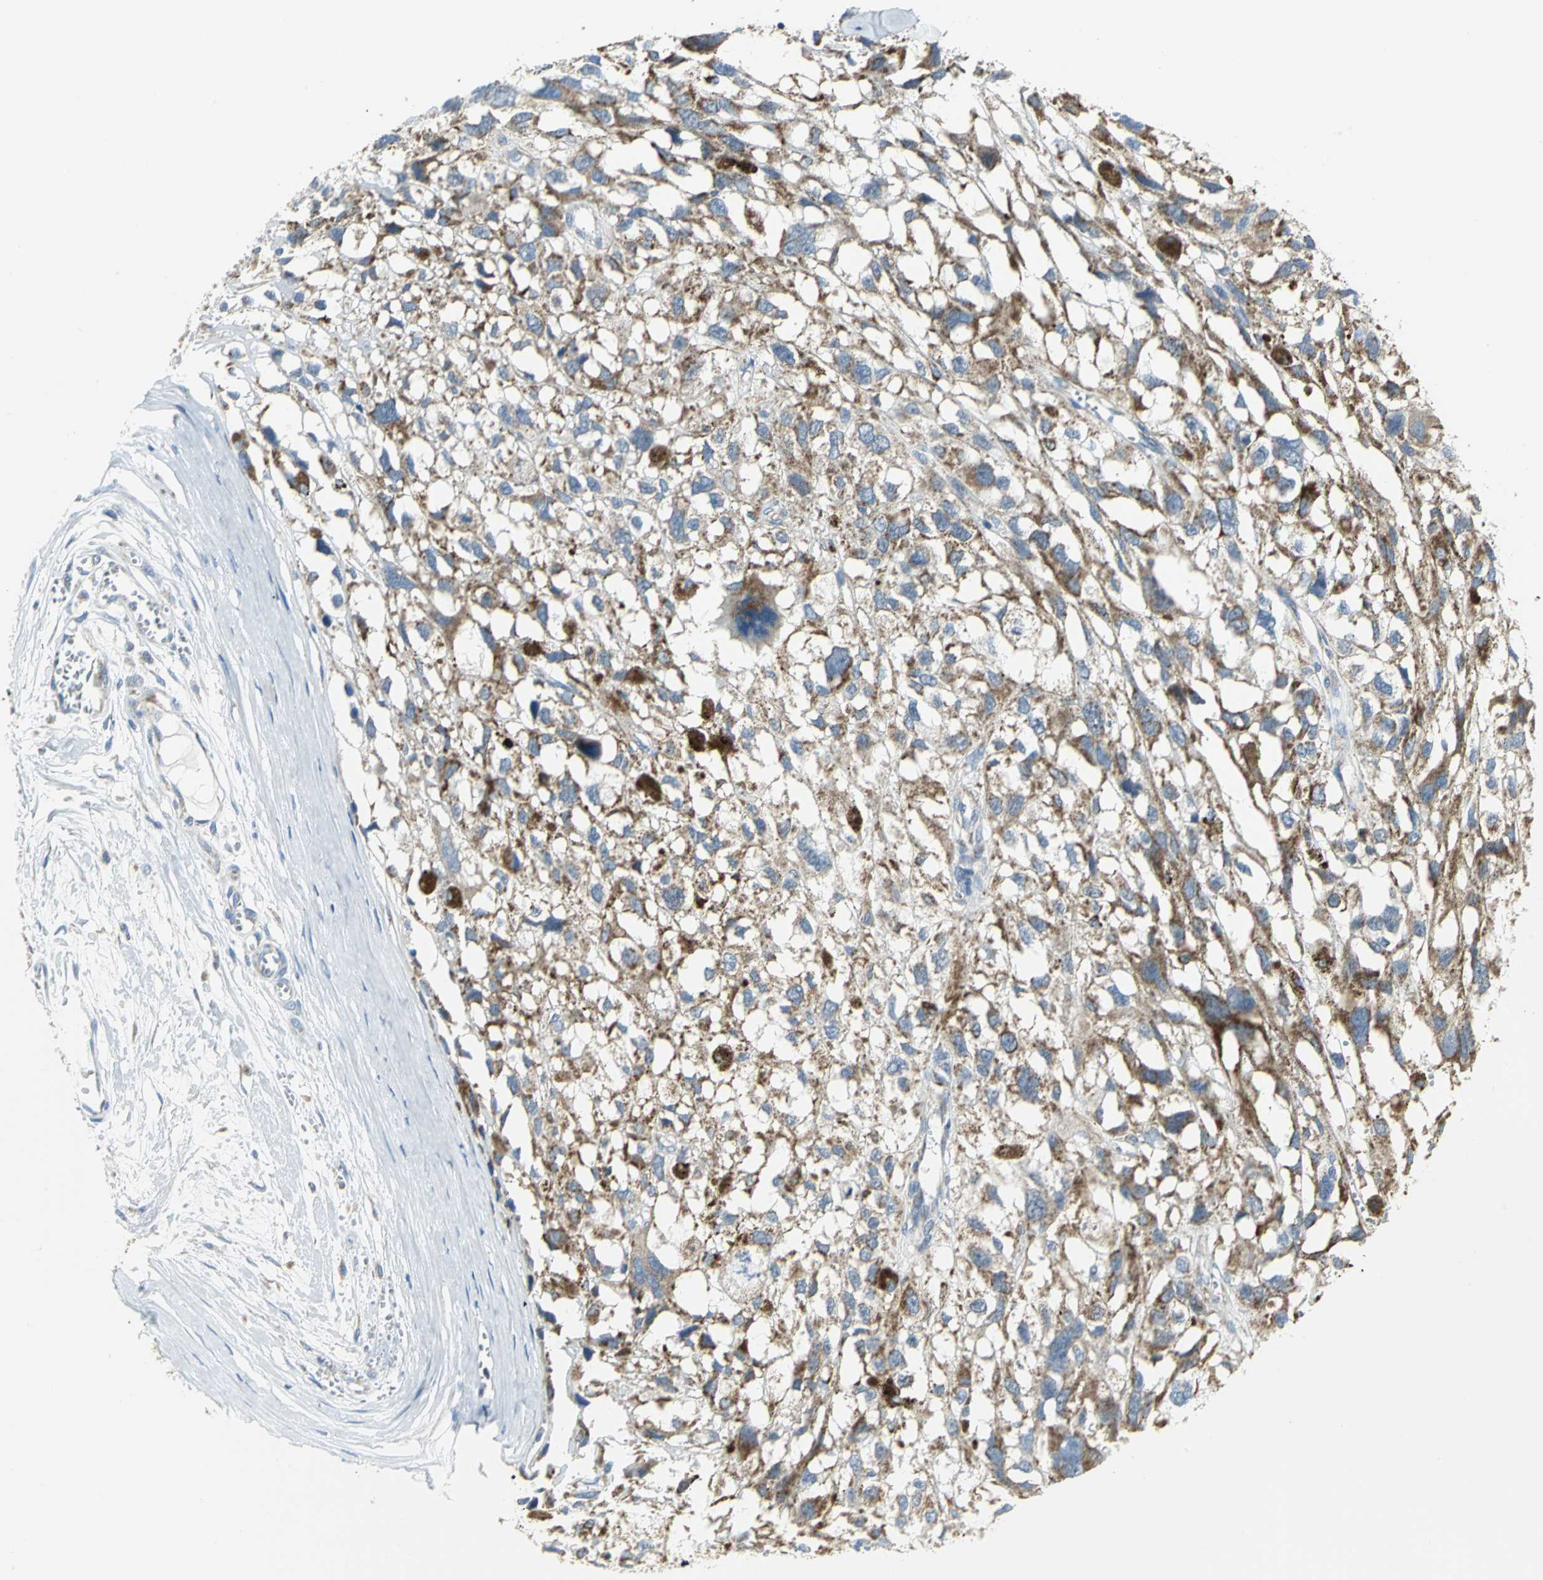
{"staining": {"intensity": "moderate", "quantity": "25%-75%", "location": "cytoplasmic/membranous"}, "tissue": "melanoma", "cell_type": "Tumor cells", "image_type": "cancer", "snomed": [{"axis": "morphology", "description": "Malignant melanoma, Metastatic site"}, {"axis": "topography", "description": "Lymph node"}], "caption": "Brown immunohistochemical staining in human melanoma displays moderate cytoplasmic/membranous expression in approximately 25%-75% of tumor cells.", "gene": "NTRK1", "patient": {"sex": "male", "age": 59}}